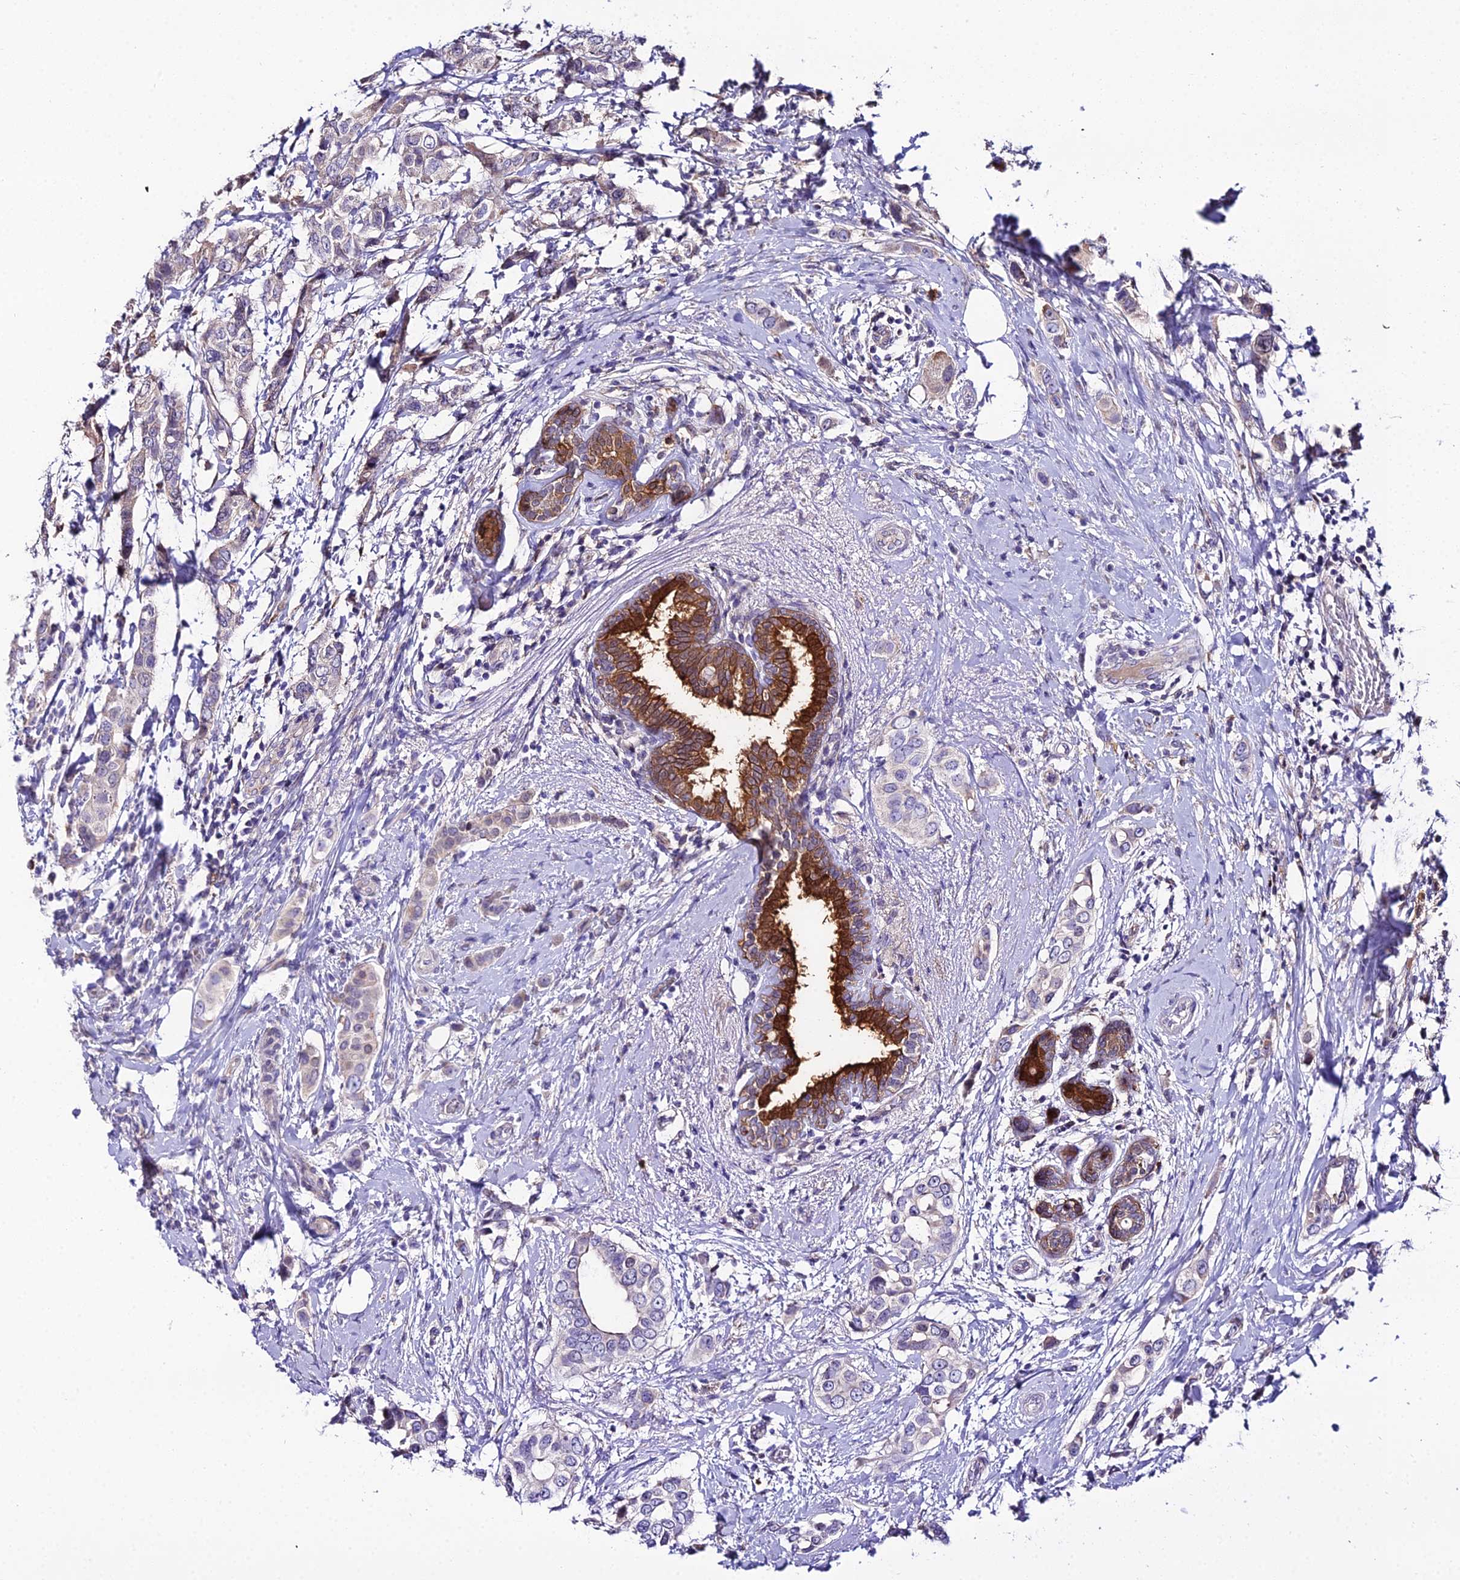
{"staining": {"intensity": "negative", "quantity": "none", "location": "none"}, "tissue": "breast cancer", "cell_type": "Tumor cells", "image_type": "cancer", "snomed": [{"axis": "morphology", "description": "Lobular carcinoma"}, {"axis": "topography", "description": "Breast"}], "caption": "The immunohistochemistry micrograph has no significant expression in tumor cells of lobular carcinoma (breast) tissue.", "gene": "MB21D2", "patient": {"sex": "female", "age": 51}}